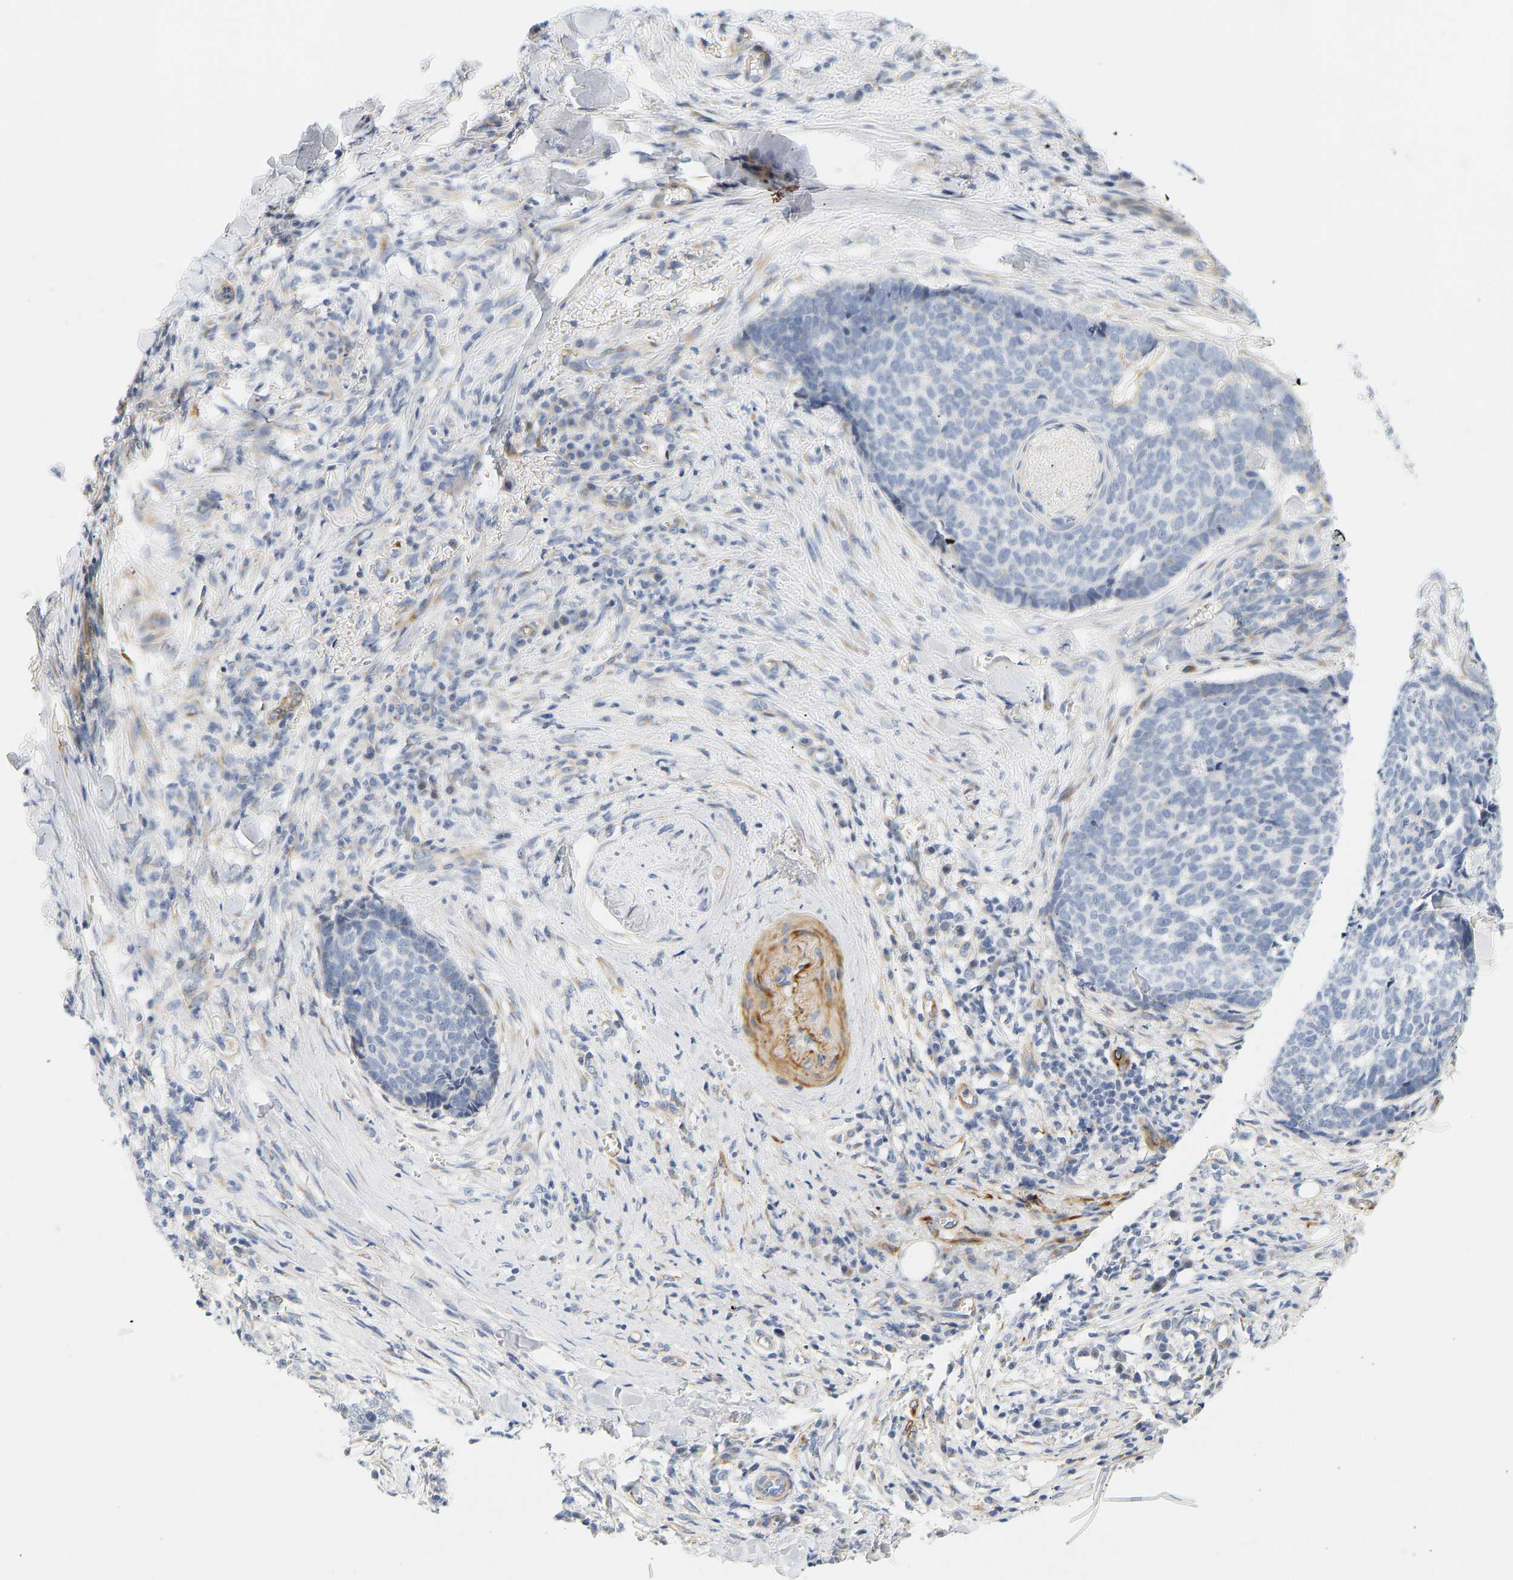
{"staining": {"intensity": "negative", "quantity": "none", "location": "none"}, "tissue": "skin cancer", "cell_type": "Tumor cells", "image_type": "cancer", "snomed": [{"axis": "morphology", "description": "Basal cell carcinoma"}, {"axis": "topography", "description": "Skin"}], "caption": "Skin cancer stained for a protein using IHC demonstrates no expression tumor cells.", "gene": "SLC30A7", "patient": {"sex": "male", "age": 84}}